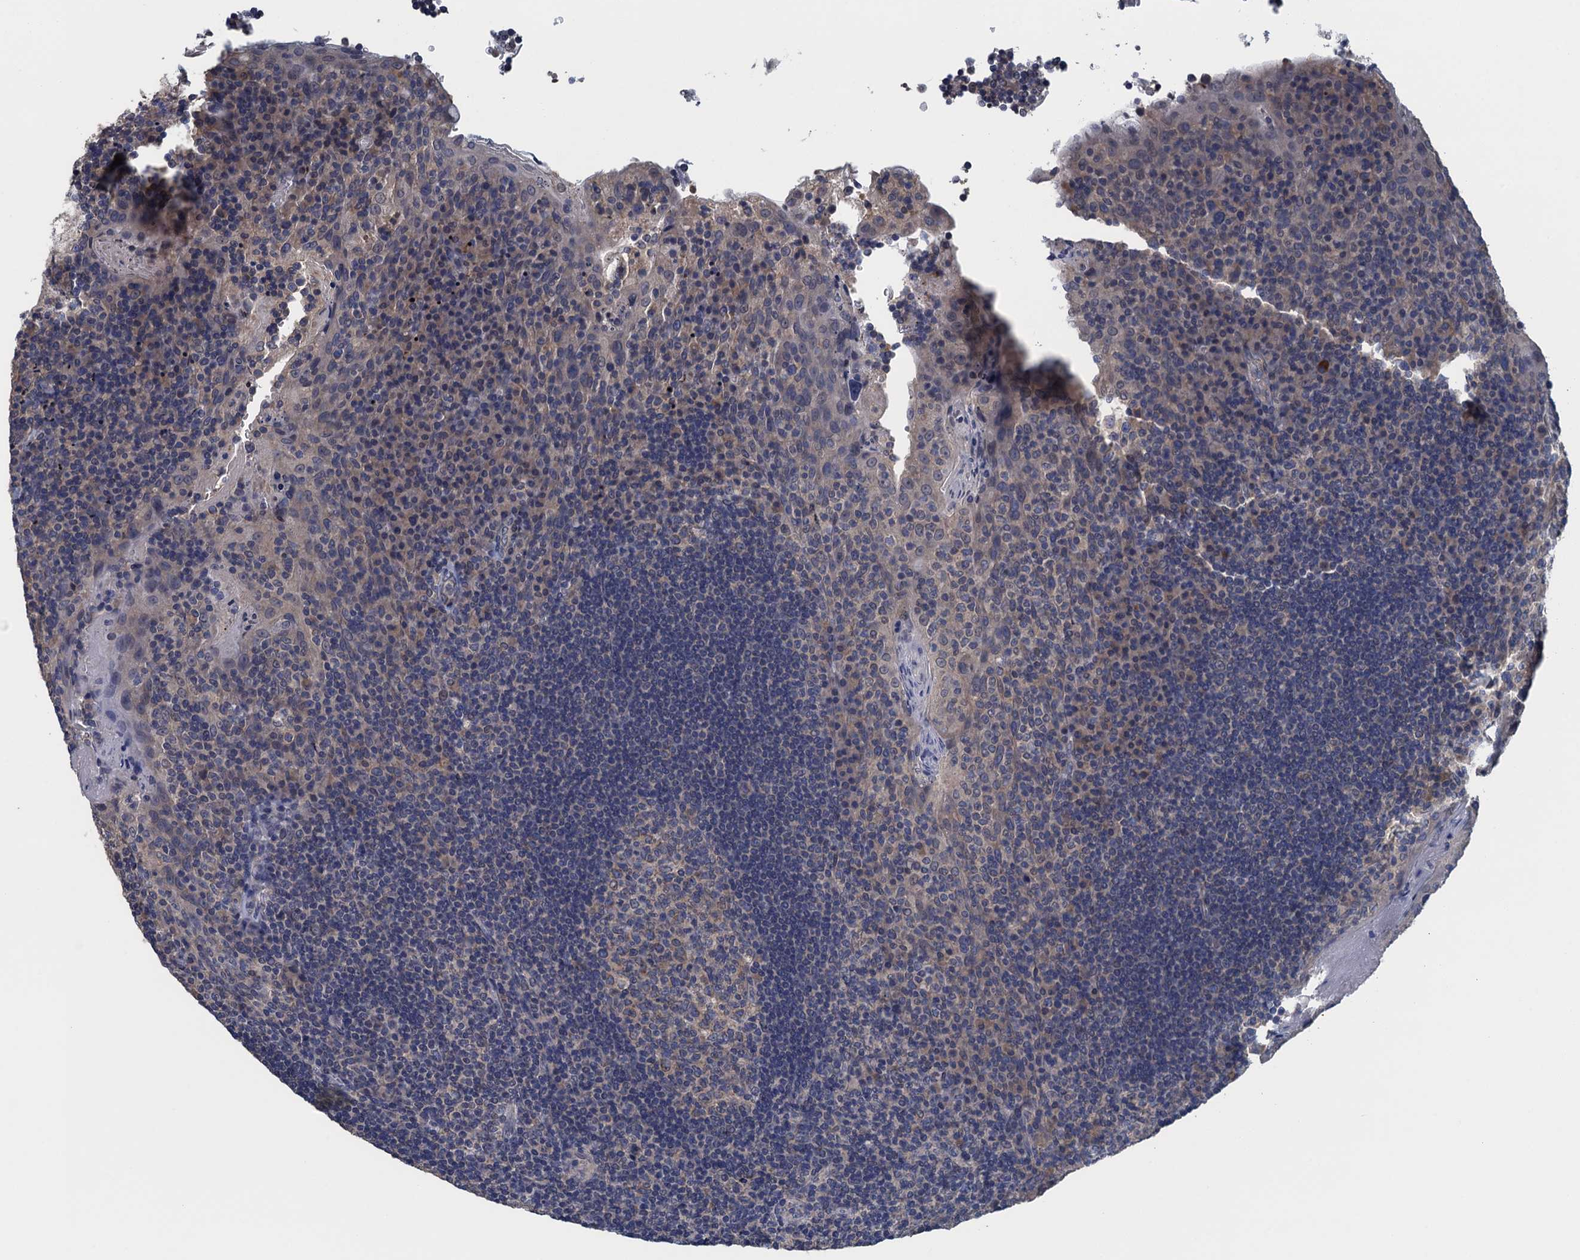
{"staining": {"intensity": "weak", "quantity": "<25%", "location": "cytoplasmic/membranous"}, "tissue": "tonsil", "cell_type": "Germinal center cells", "image_type": "normal", "snomed": [{"axis": "morphology", "description": "Normal tissue, NOS"}, {"axis": "topography", "description": "Tonsil"}], "caption": "This micrograph is of normal tonsil stained with IHC to label a protein in brown with the nuclei are counter-stained blue. There is no expression in germinal center cells.", "gene": "CTU2", "patient": {"sex": "male", "age": 17}}